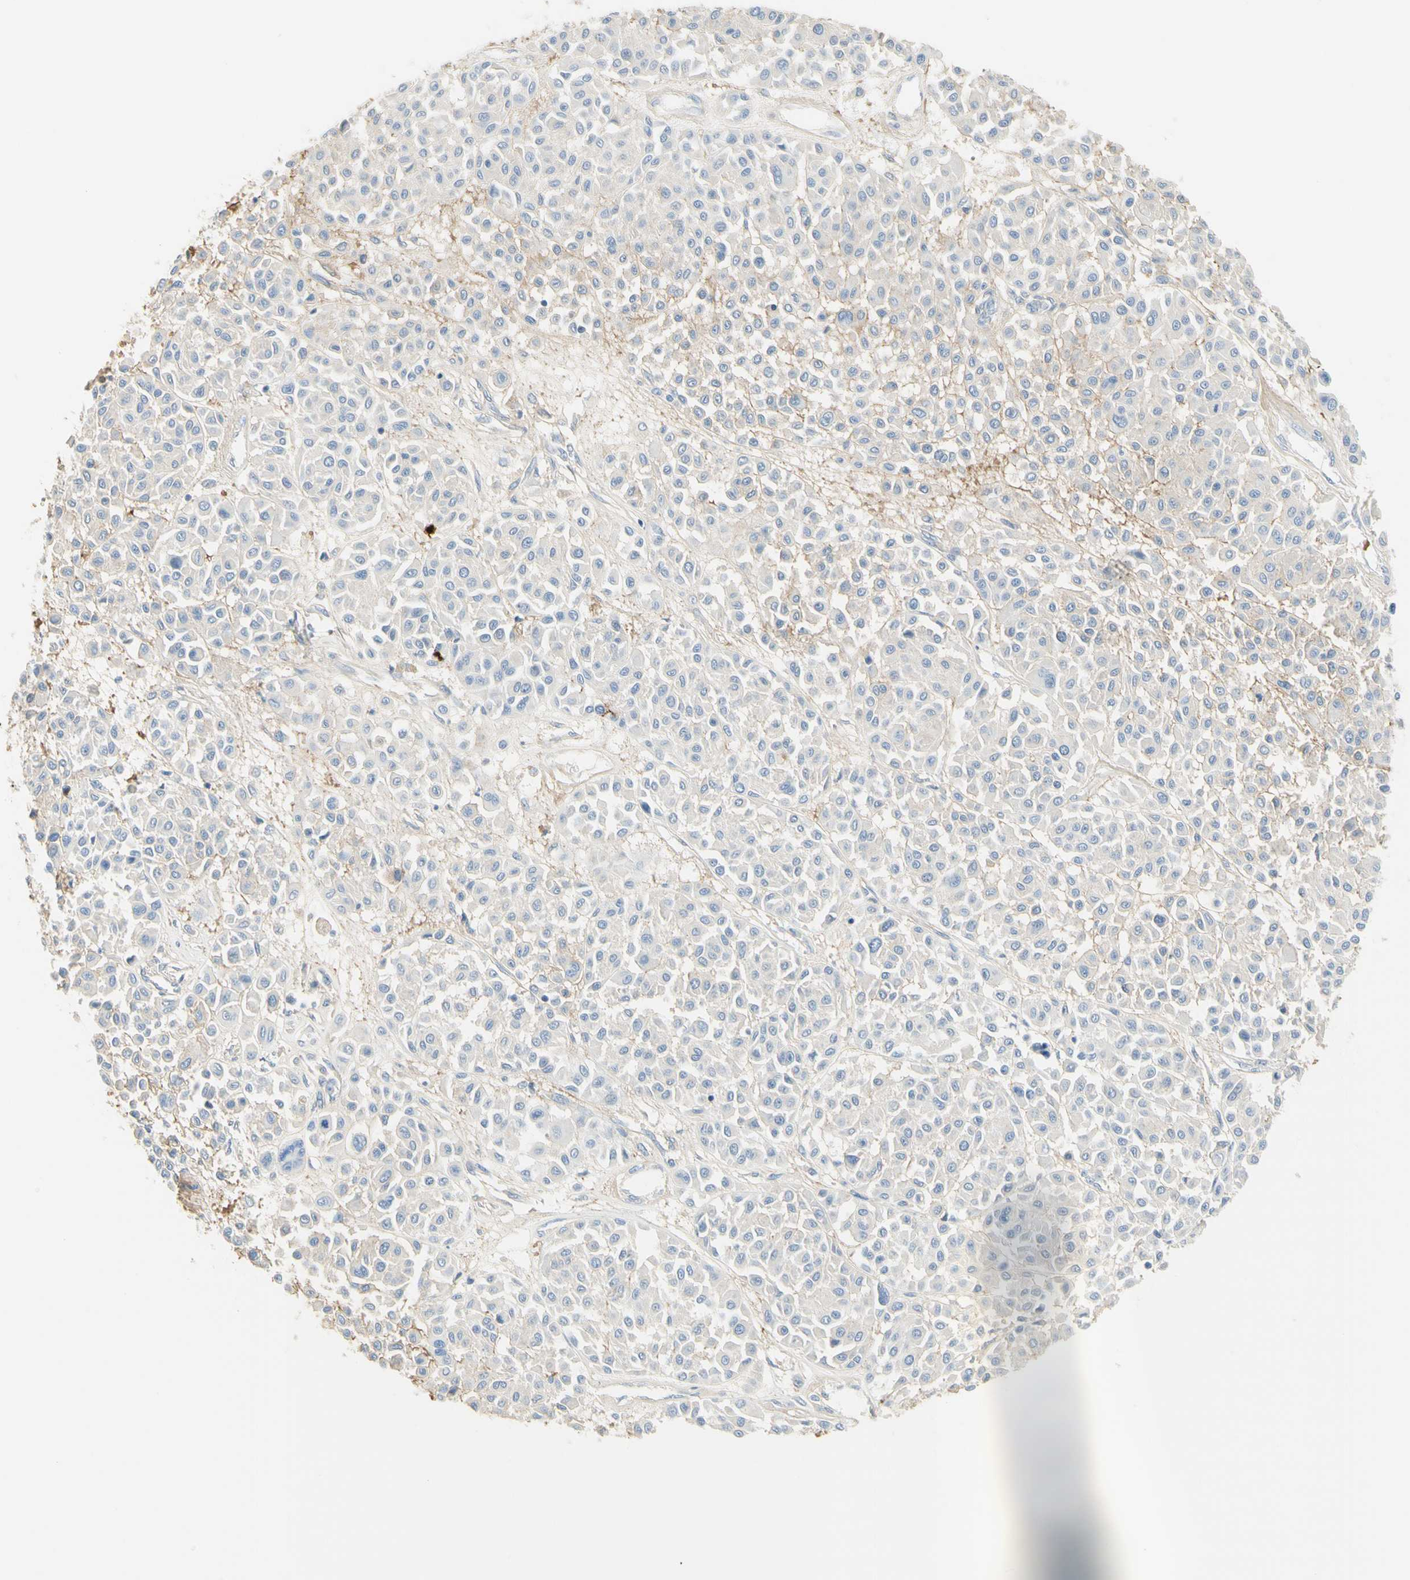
{"staining": {"intensity": "weak", "quantity": "<25%", "location": "cytoplasmic/membranous"}, "tissue": "melanoma", "cell_type": "Tumor cells", "image_type": "cancer", "snomed": [{"axis": "morphology", "description": "Malignant melanoma, Metastatic site"}, {"axis": "topography", "description": "Soft tissue"}], "caption": "Immunohistochemical staining of malignant melanoma (metastatic site) shows no significant staining in tumor cells. (DAB IHC visualized using brightfield microscopy, high magnification).", "gene": "NECTIN4", "patient": {"sex": "male", "age": 41}}